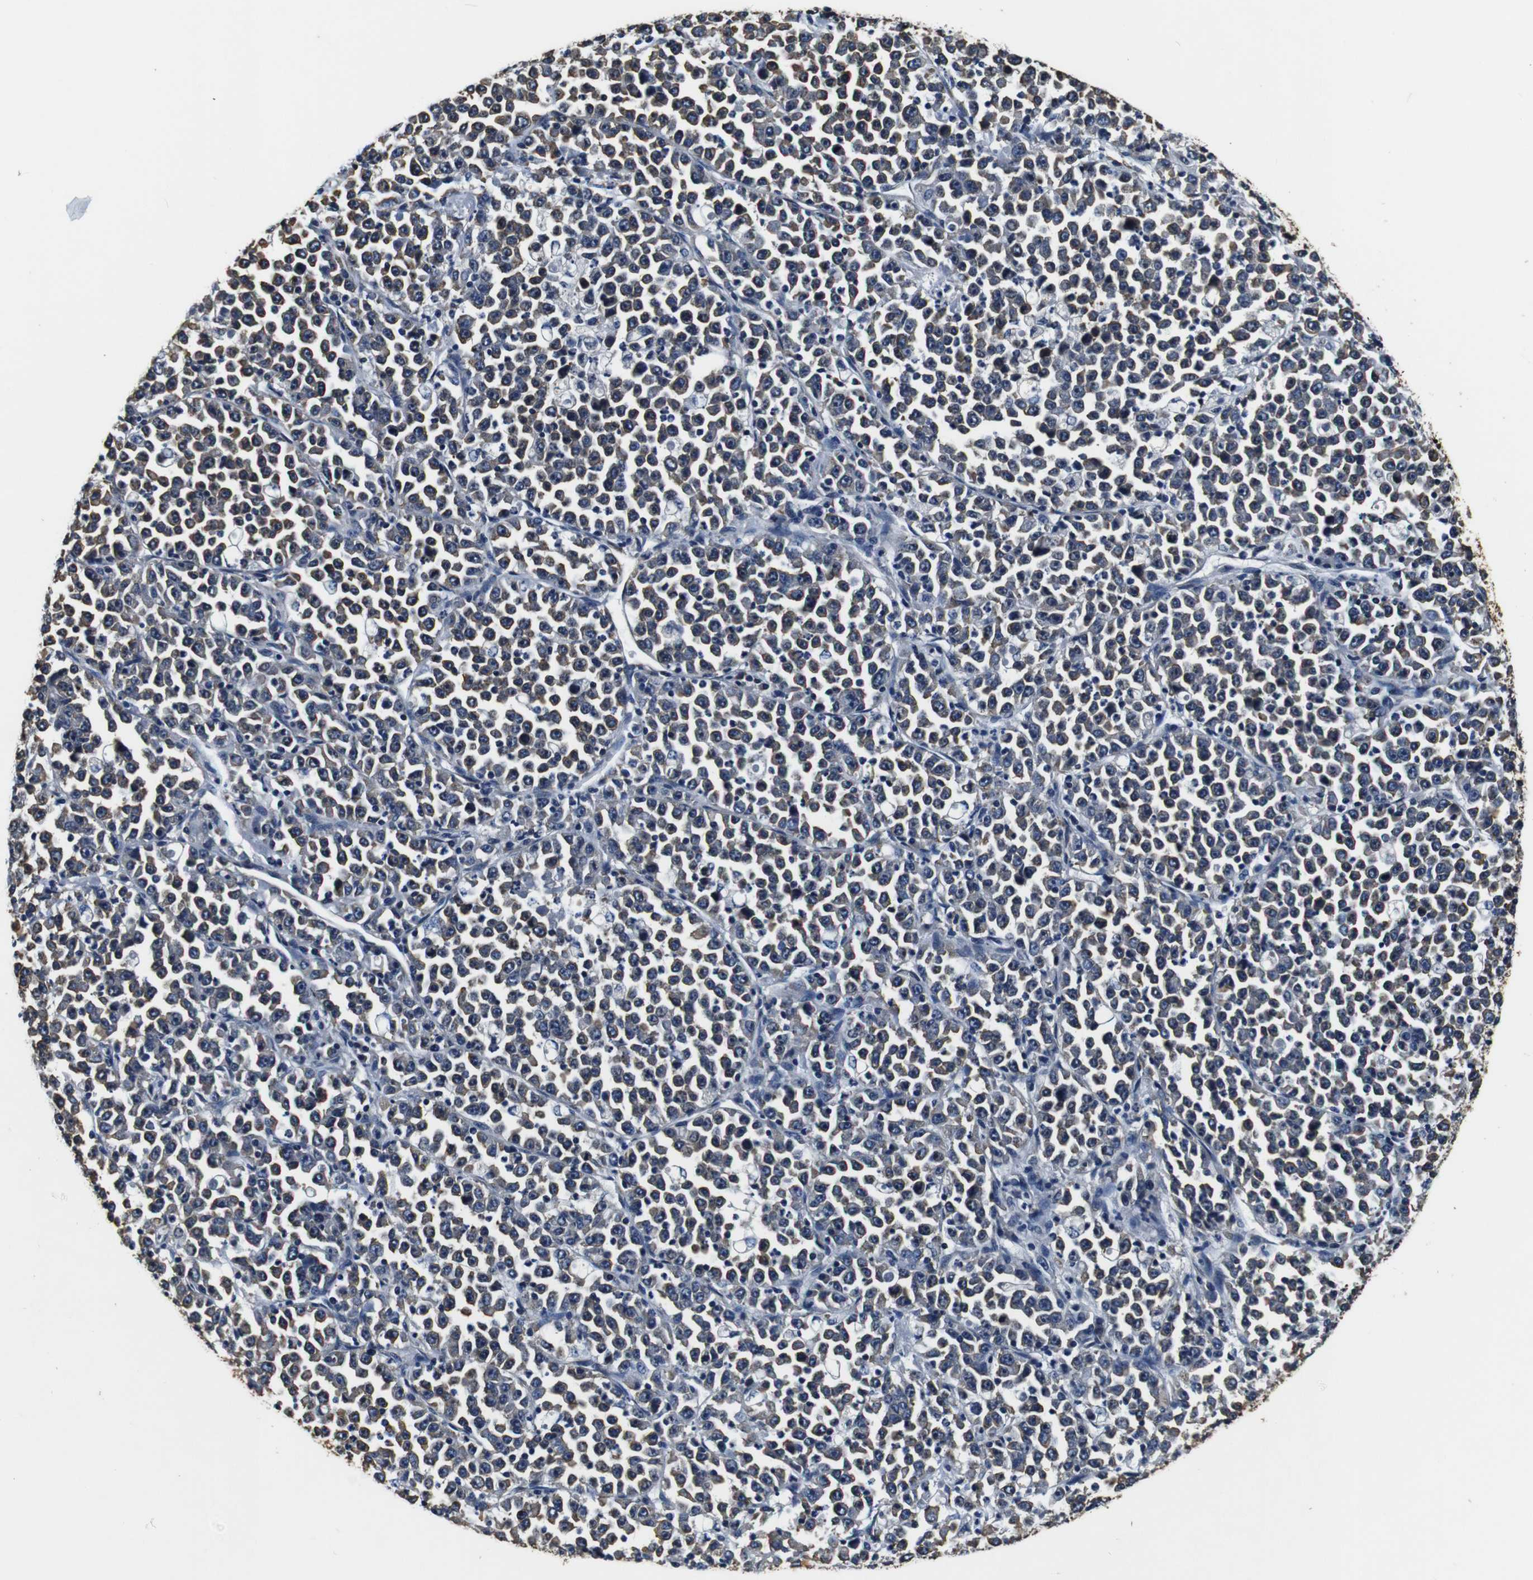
{"staining": {"intensity": "weak", "quantity": ">75%", "location": "cytoplasmic/membranous"}, "tissue": "stomach cancer", "cell_type": "Tumor cells", "image_type": "cancer", "snomed": [{"axis": "morphology", "description": "Normal tissue, NOS"}, {"axis": "morphology", "description": "Adenocarcinoma, NOS"}, {"axis": "topography", "description": "Stomach, upper"}, {"axis": "topography", "description": "Stomach"}], "caption": "Protein staining by immunohistochemistry shows weak cytoplasmic/membranous staining in approximately >75% of tumor cells in stomach cancer (adenocarcinoma). (DAB (3,3'-diaminobenzidine) IHC, brown staining for protein, blue staining for nuclei).", "gene": "COL1A1", "patient": {"sex": "male", "age": 59}}